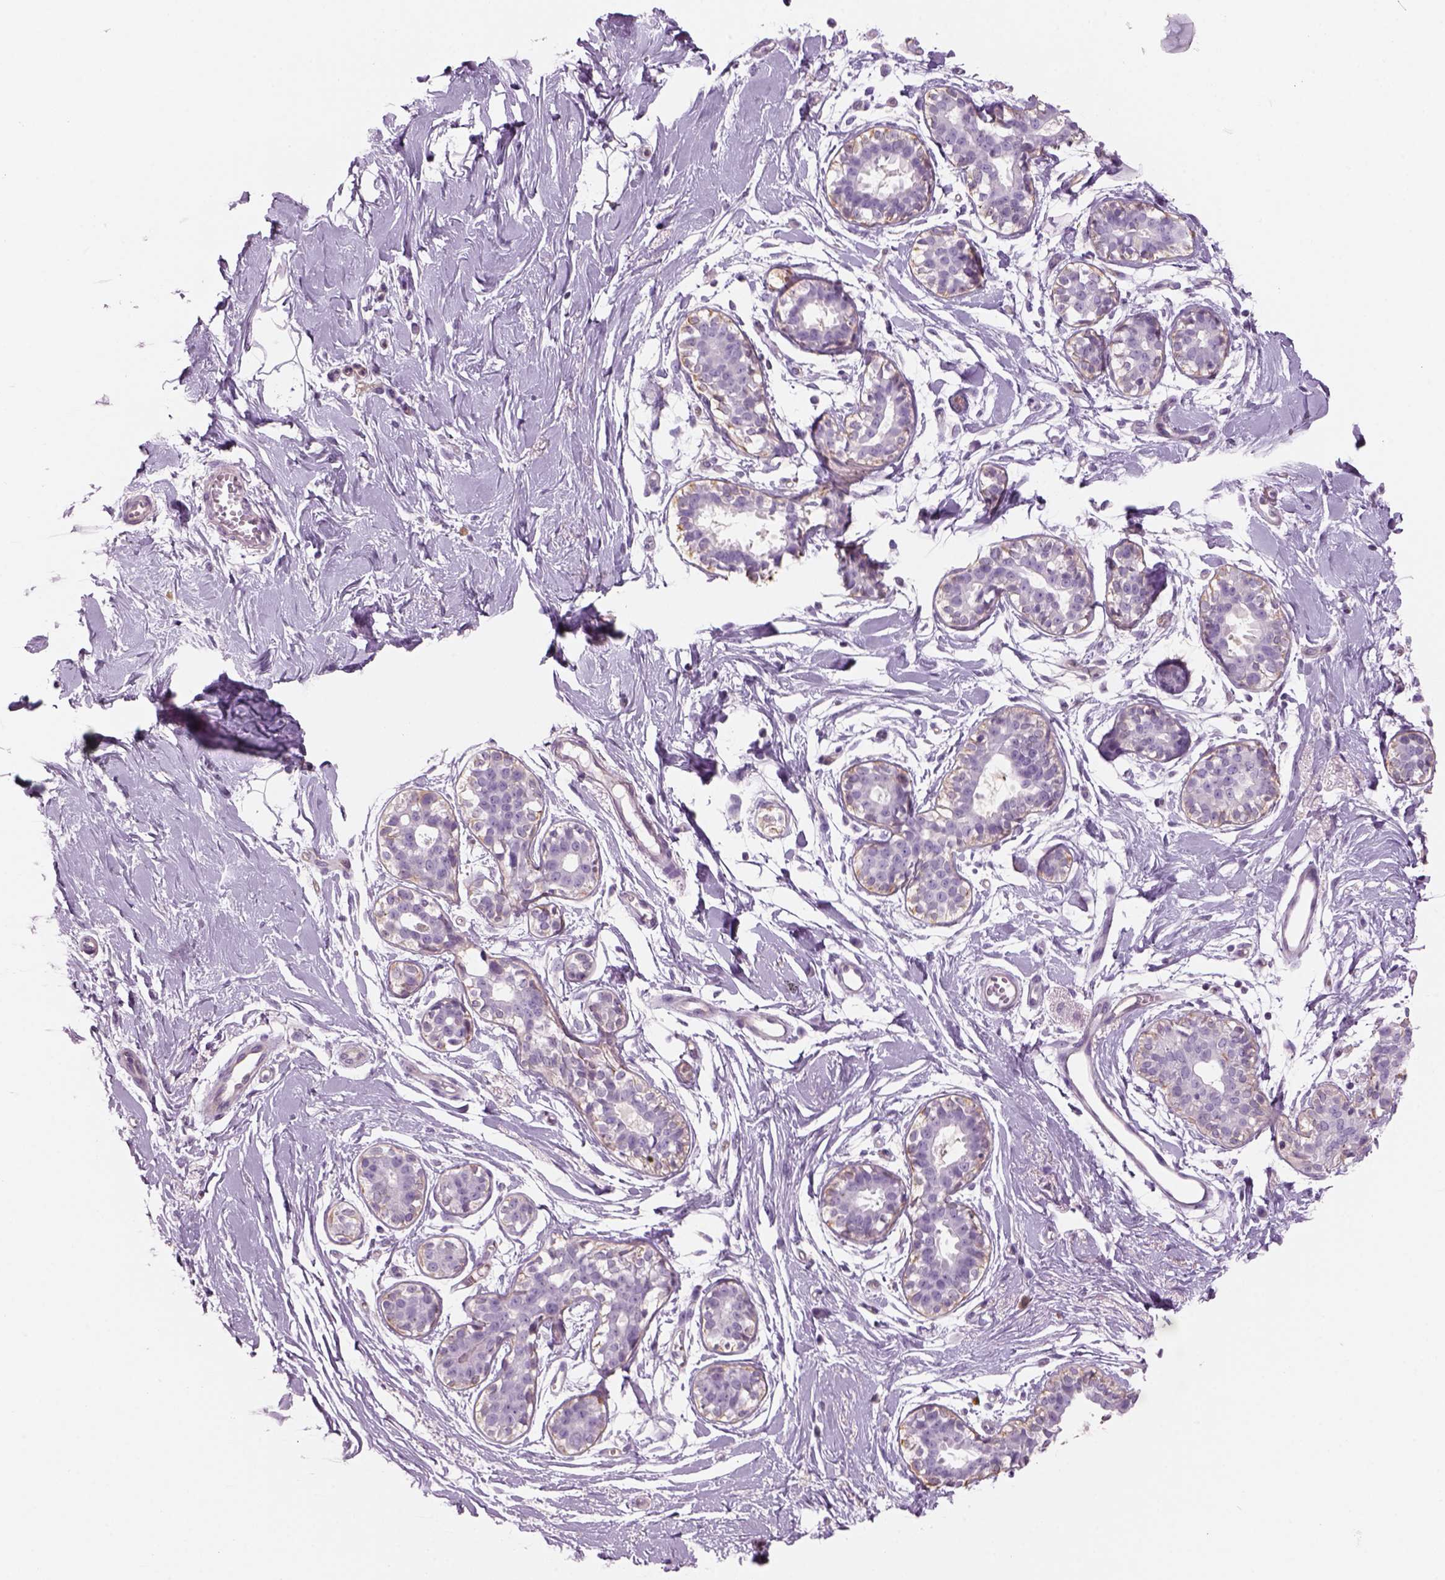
{"staining": {"intensity": "negative", "quantity": "none", "location": "none"}, "tissue": "breast", "cell_type": "Adipocytes", "image_type": "normal", "snomed": [{"axis": "morphology", "description": "Normal tissue, NOS"}, {"axis": "topography", "description": "Breast"}], "caption": "The immunohistochemistry photomicrograph has no significant staining in adipocytes of breast. (Immunohistochemistry, brightfield microscopy, high magnification).", "gene": "SLC1A7", "patient": {"sex": "female", "age": 49}}